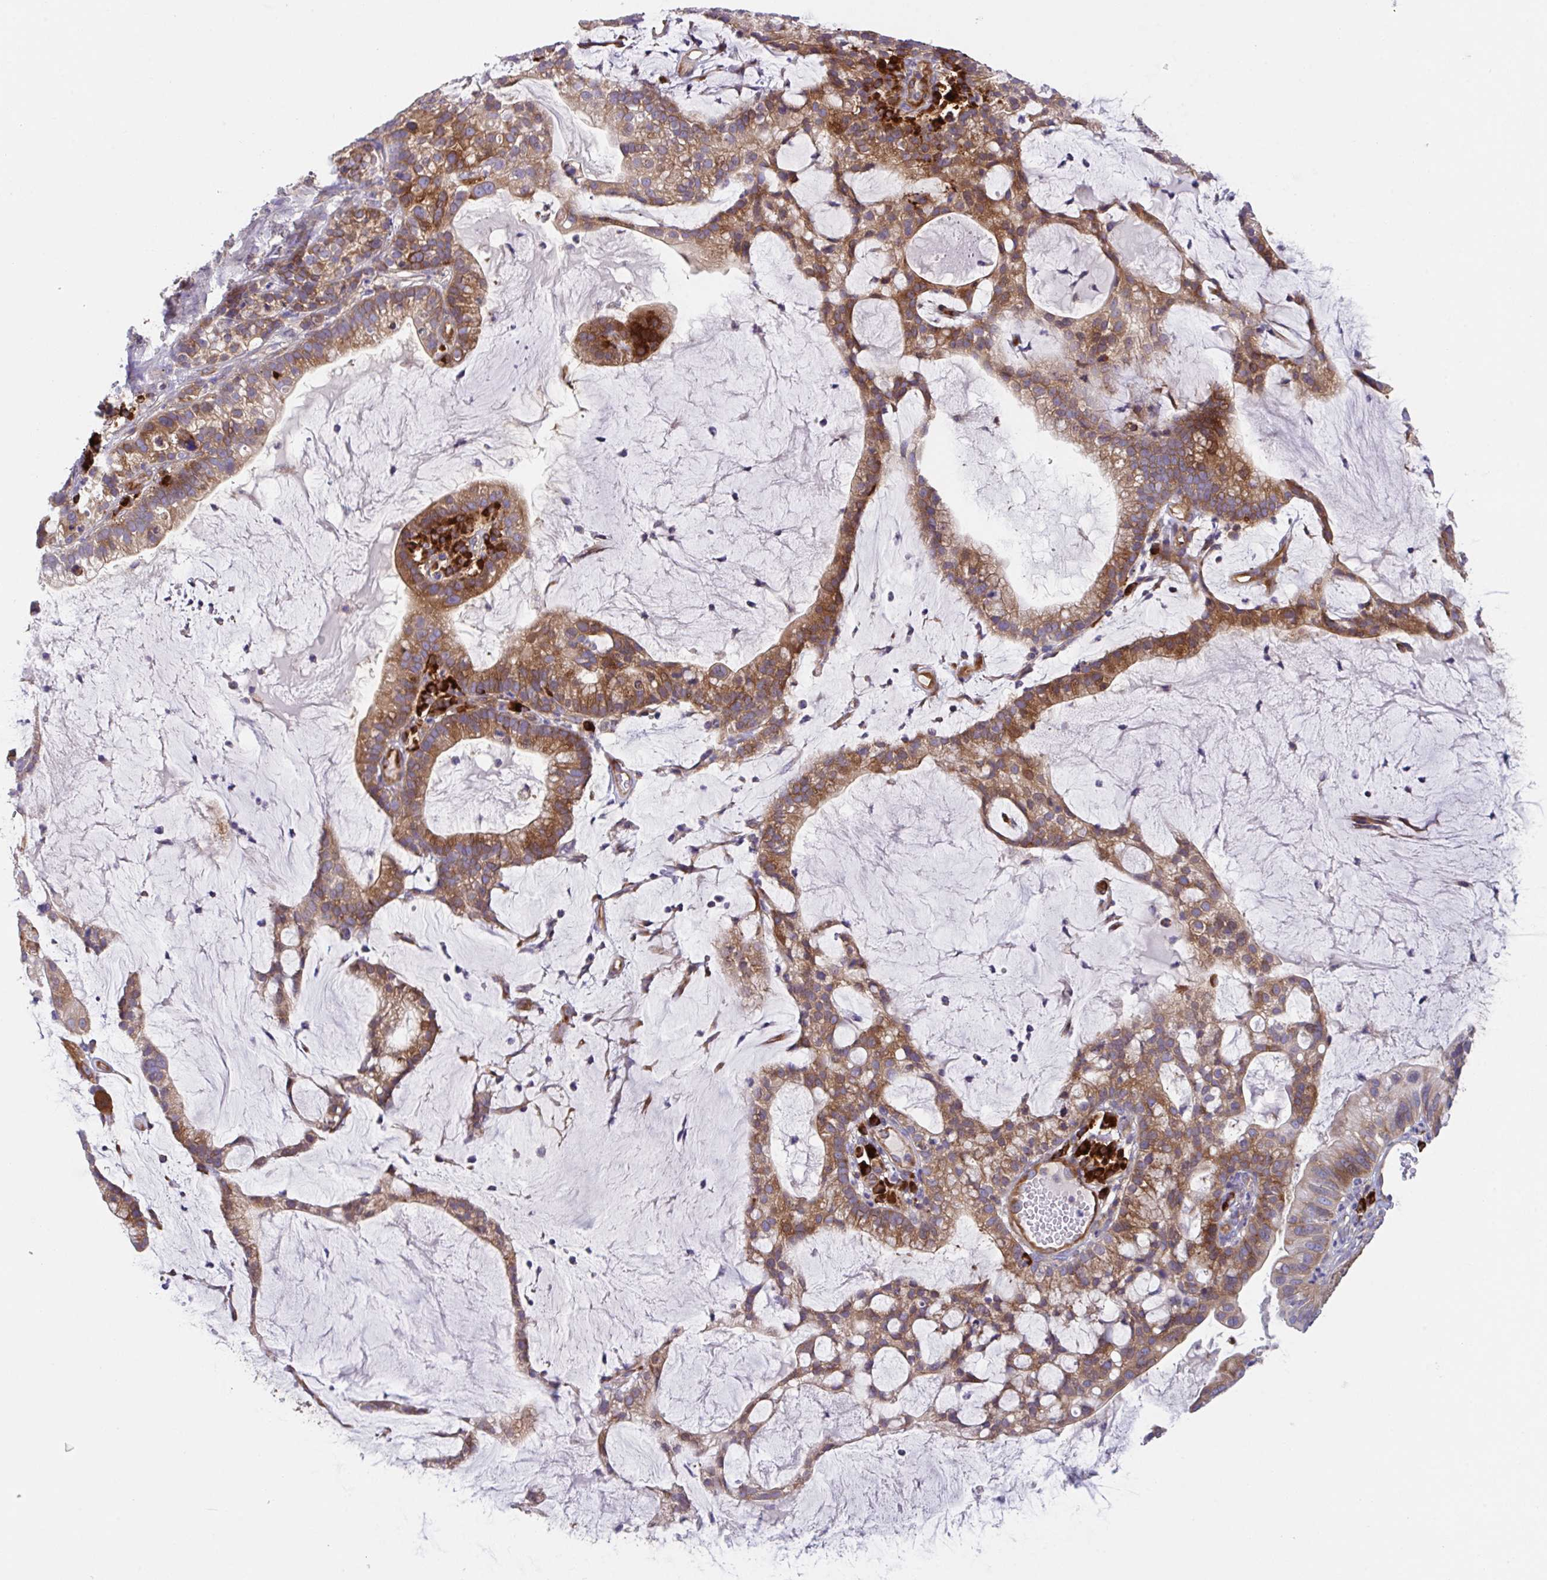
{"staining": {"intensity": "moderate", "quantity": ">75%", "location": "cytoplasmic/membranous"}, "tissue": "cervical cancer", "cell_type": "Tumor cells", "image_type": "cancer", "snomed": [{"axis": "morphology", "description": "Adenocarcinoma, NOS"}, {"axis": "topography", "description": "Cervix"}], "caption": "Moderate cytoplasmic/membranous protein expression is identified in about >75% of tumor cells in cervical cancer.", "gene": "YARS2", "patient": {"sex": "female", "age": 41}}